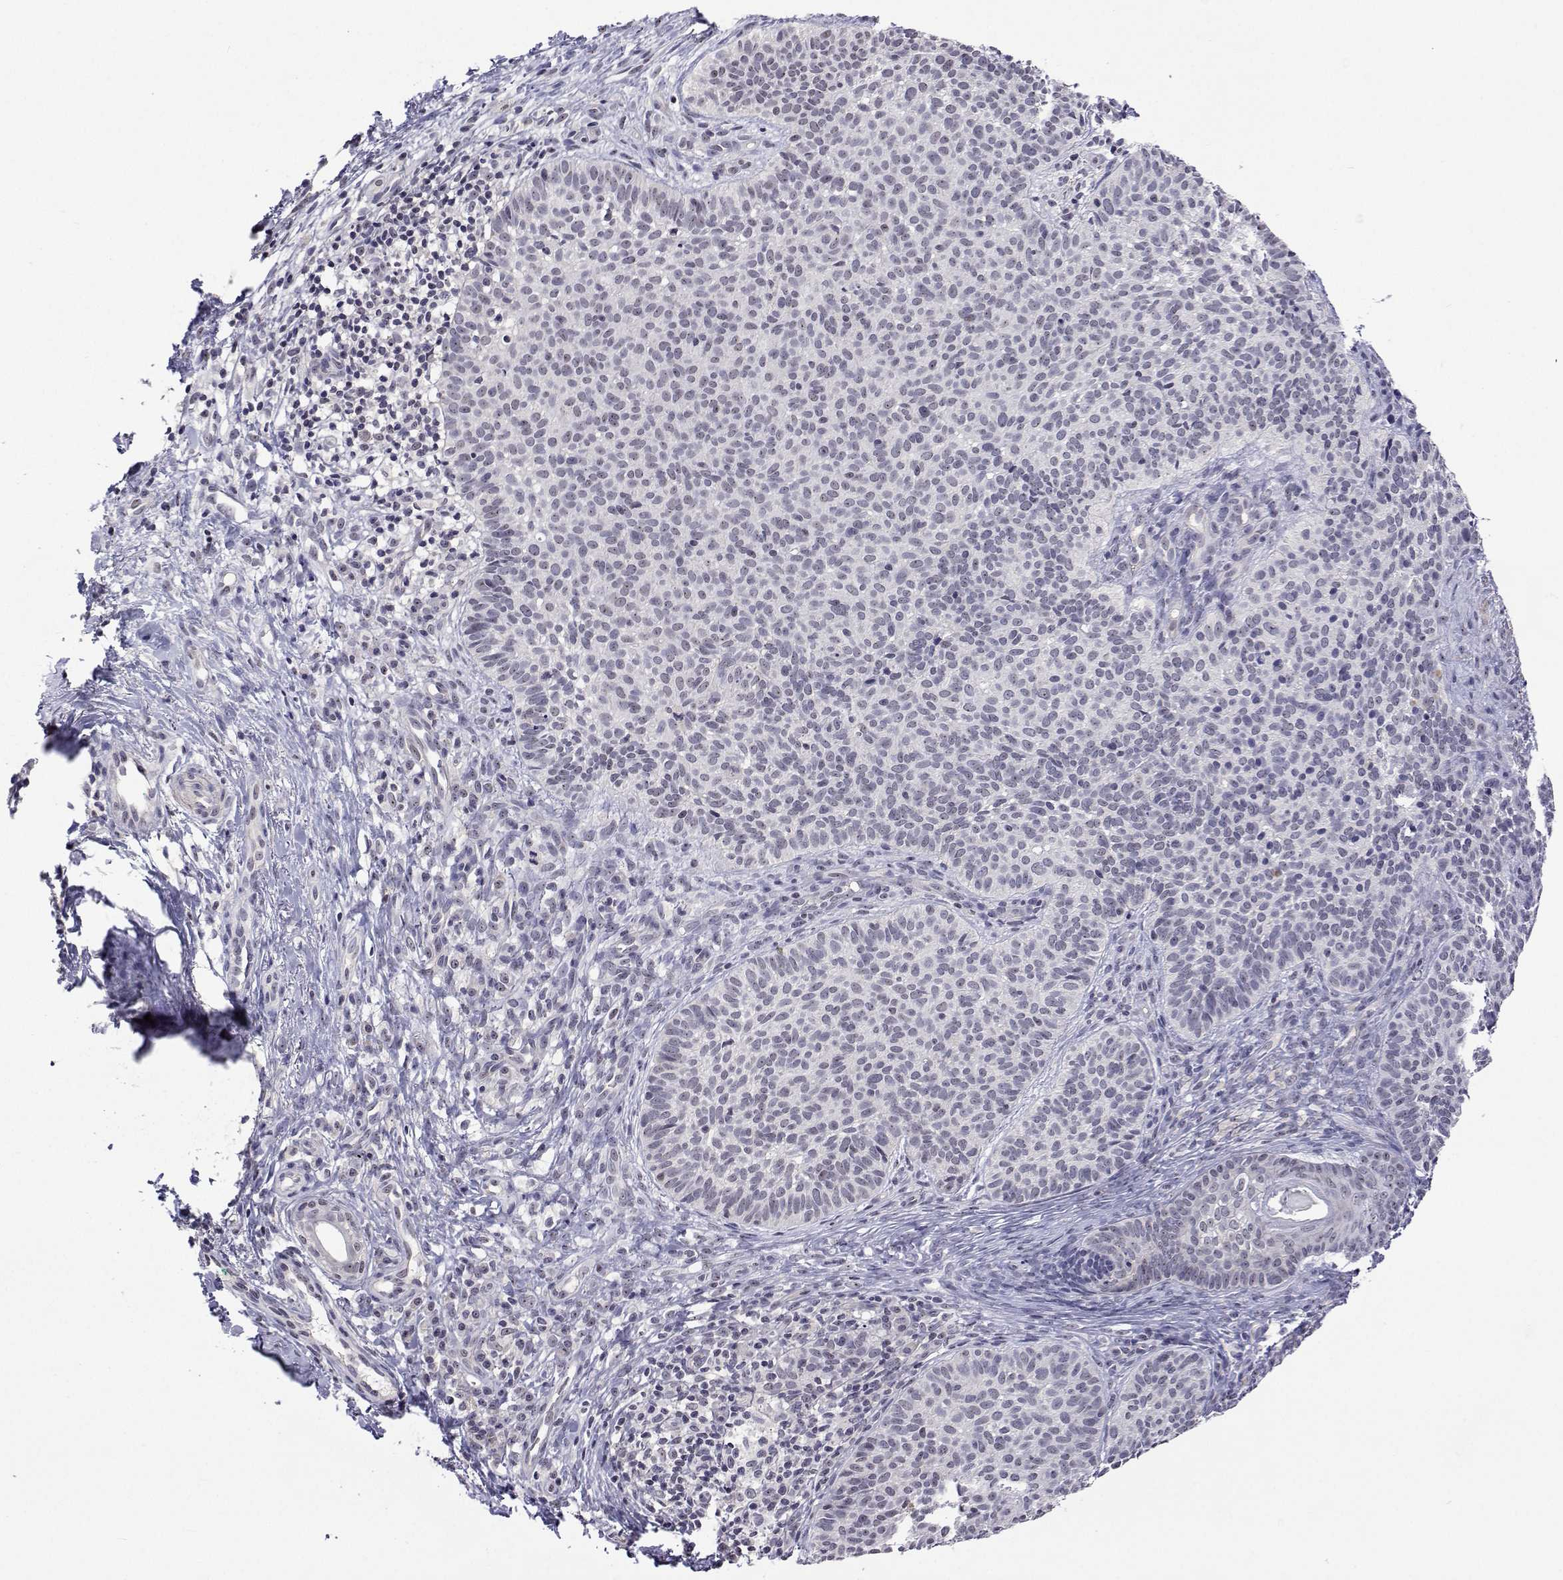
{"staining": {"intensity": "negative", "quantity": "none", "location": "none"}, "tissue": "skin cancer", "cell_type": "Tumor cells", "image_type": "cancer", "snomed": [{"axis": "morphology", "description": "Basal cell carcinoma"}, {"axis": "topography", "description": "Skin"}], "caption": "Histopathology image shows no protein positivity in tumor cells of basal cell carcinoma (skin) tissue. (Stains: DAB IHC with hematoxylin counter stain, Microscopy: brightfield microscopy at high magnification).", "gene": "NHP2", "patient": {"sex": "male", "age": 57}}